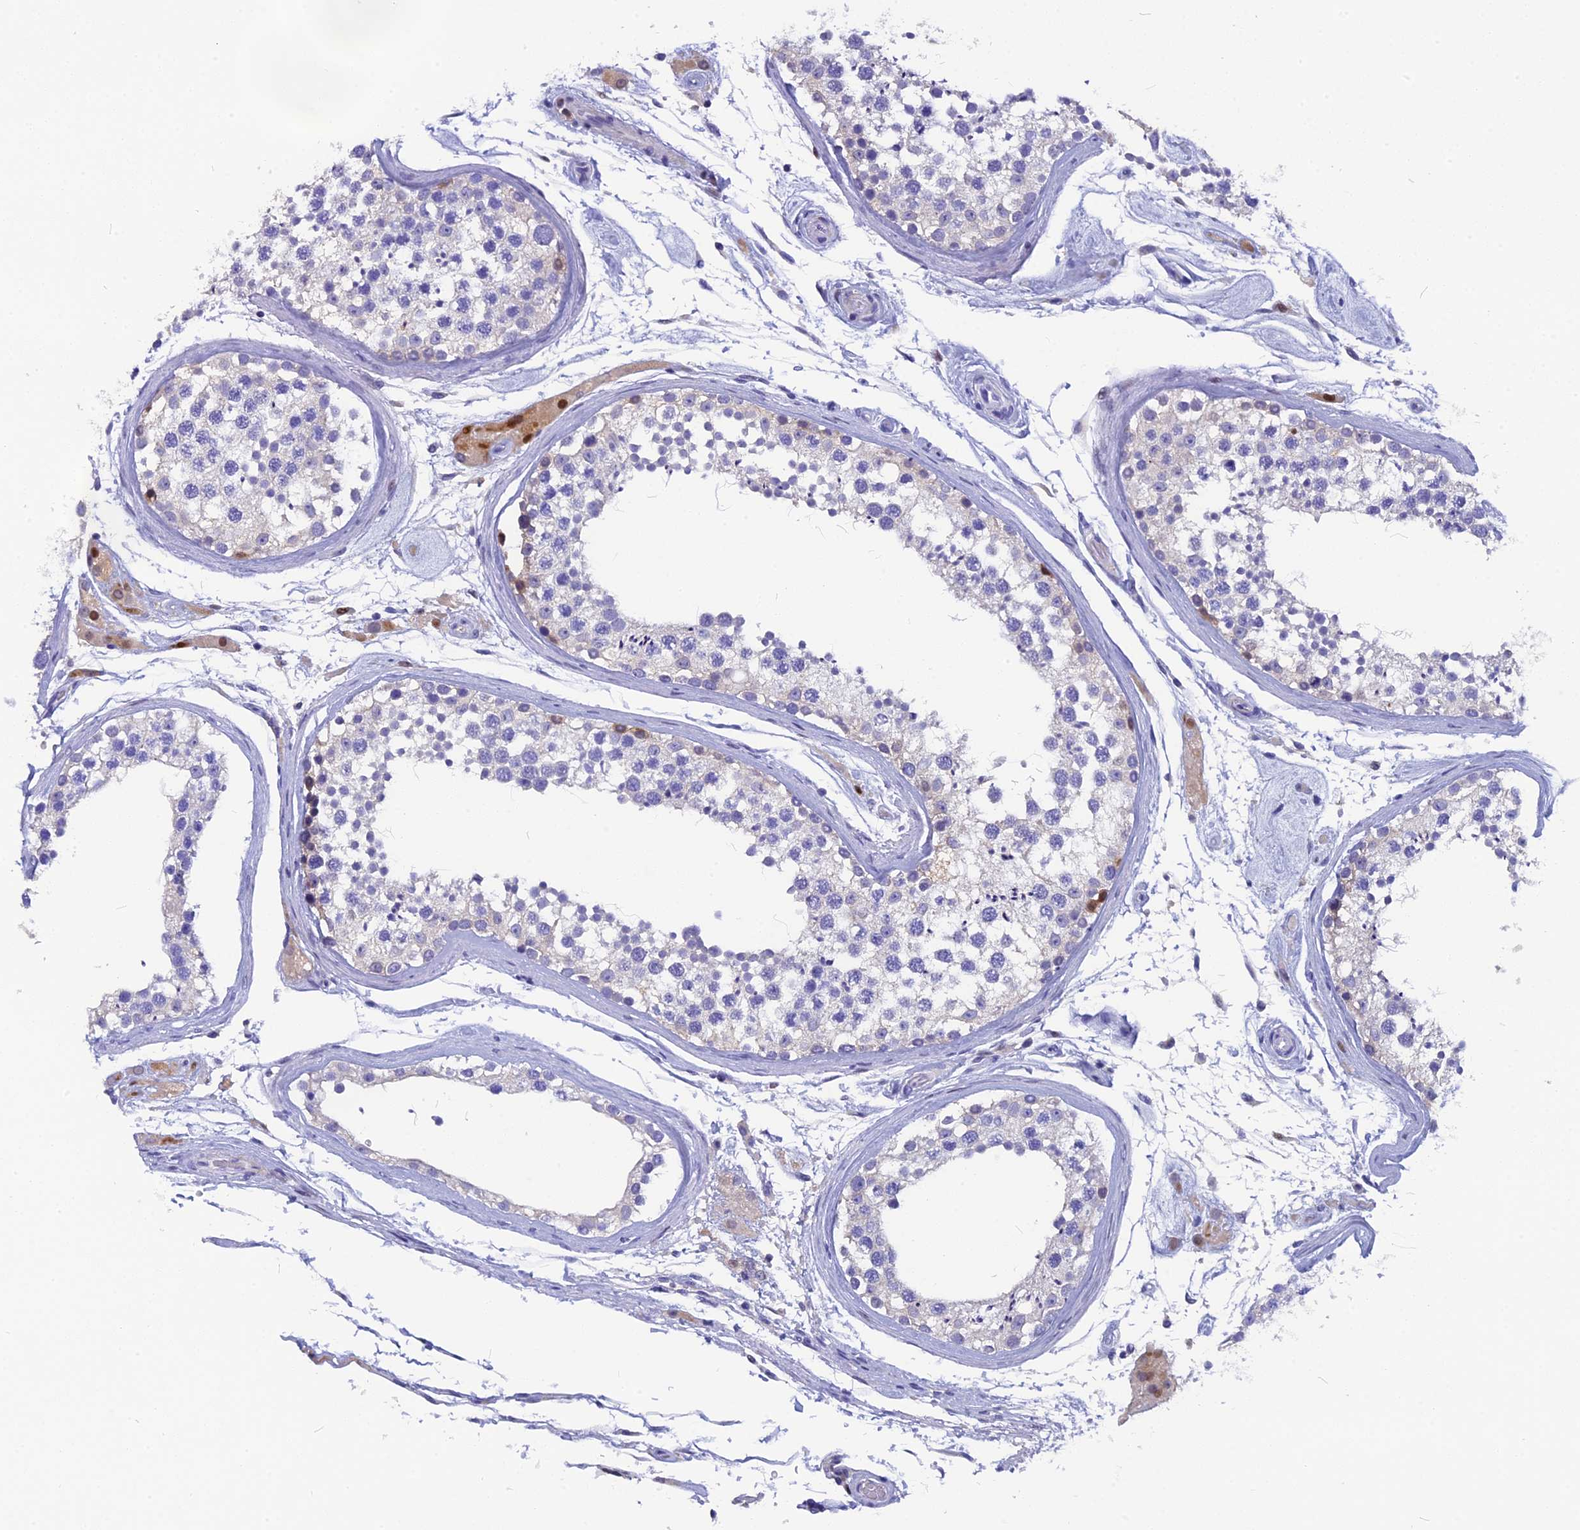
{"staining": {"intensity": "negative", "quantity": "none", "location": "none"}, "tissue": "testis", "cell_type": "Cells in seminiferous ducts", "image_type": "normal", "snomed": [{"axis": "morphology", "description": "Normal tissue, NOS"}, {"axis": "topography", "description": "Testis"}], "caption": "The immunohistochemistry image has no significant expression in cells in seminiferous ducts of testis.", "gene": "NKPD1", "patient": {"sex": "male", "age": 46}}